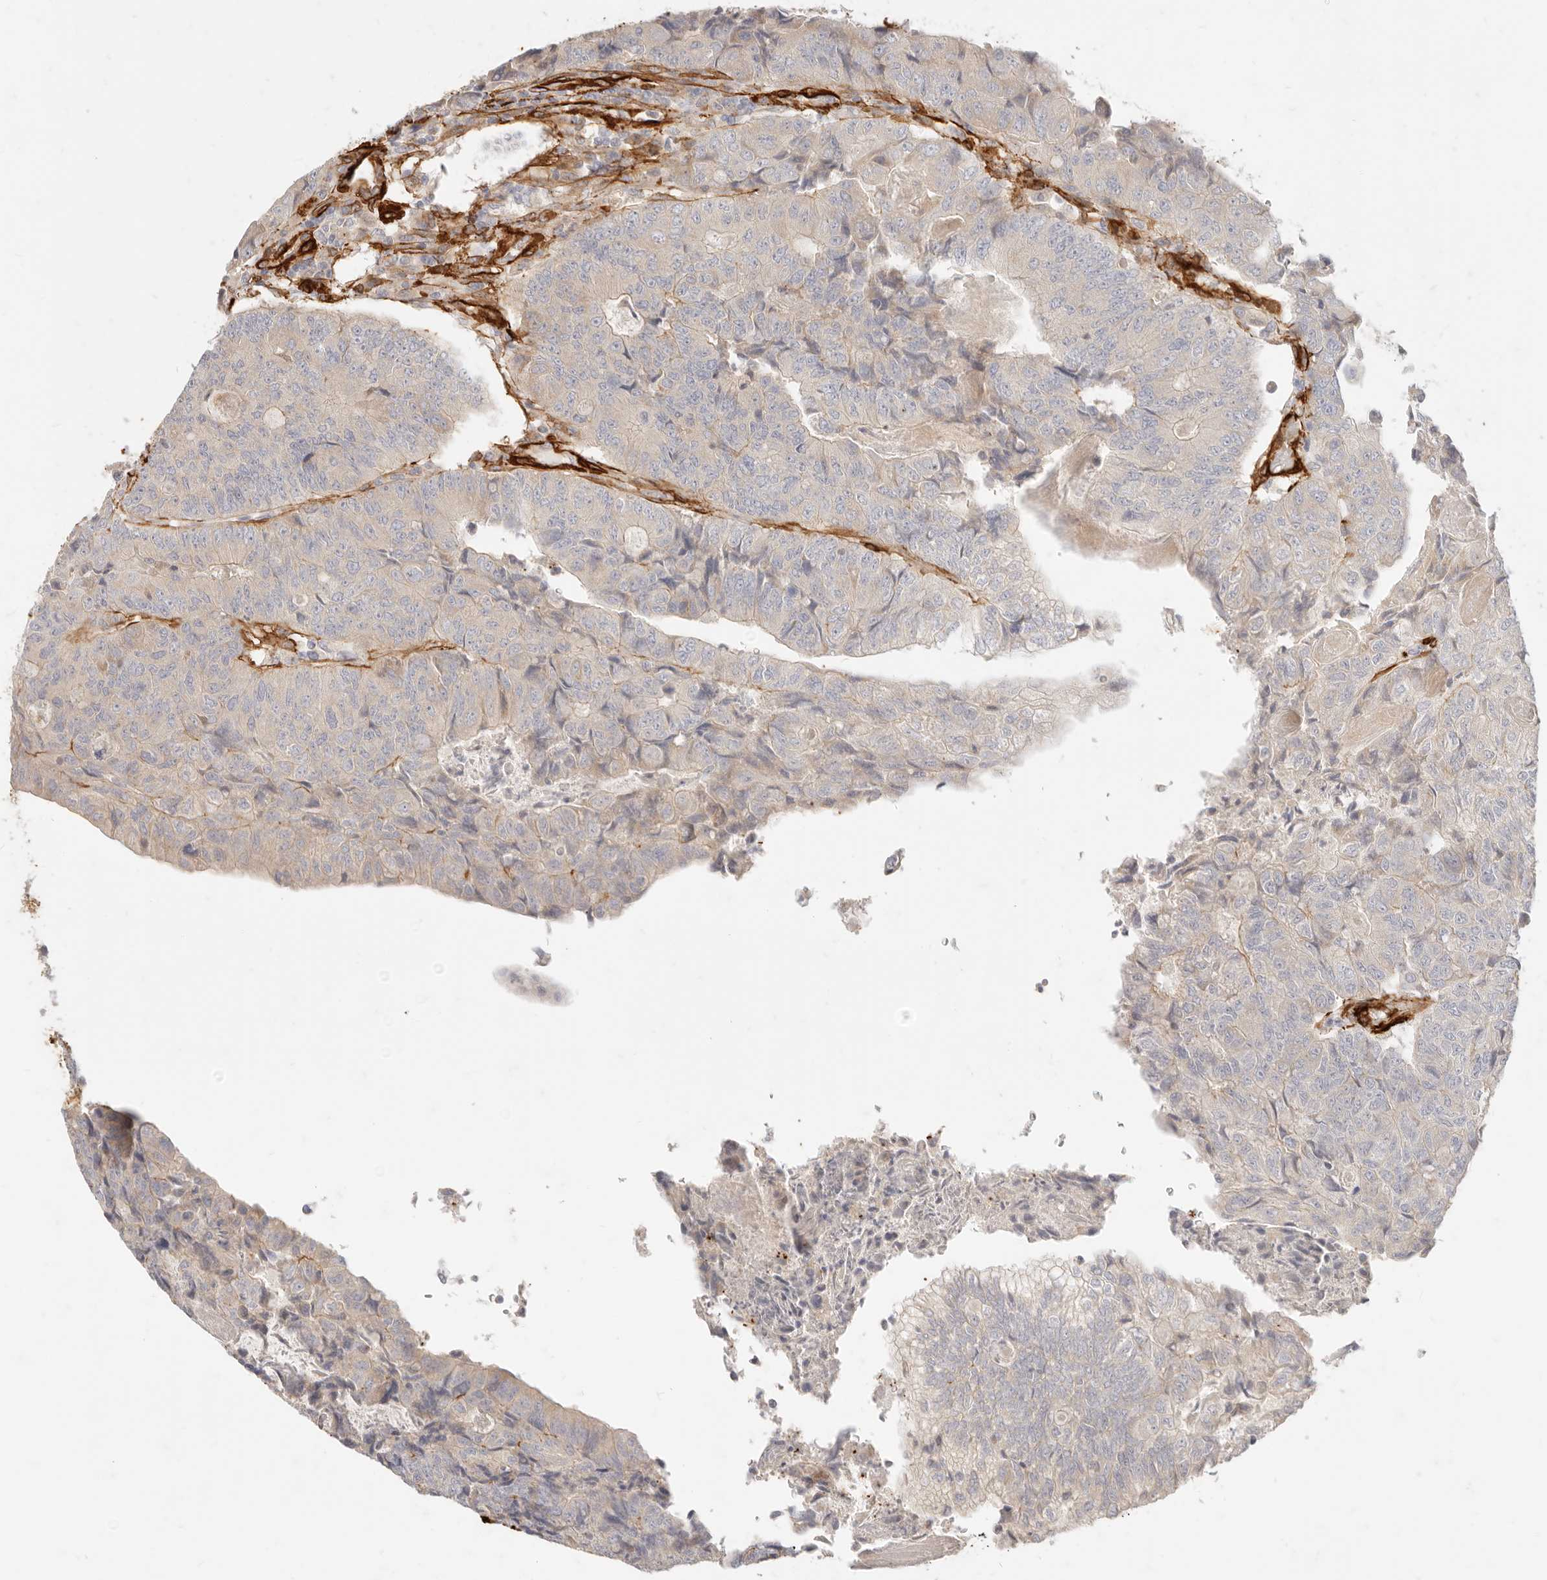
{"staining": {"intensity": "negative", "quantity": "none", "location": "none"}, "tissue": "colorectal cancer", "cell_type": "Tumor cells", "image_type": "cancer", "snomed": [{"axis": "morphology", "description": "Adenocarcinoma, NOS"}, {"axis": "topography", "description": "Colon"}], "caption": "The IHC photomicrograph has no significant staining in tumor cells of colorectal cancer (adenocarcinoma) tissue.", "gene": "TMTC2", "patient": {"sex": "female", "age": 67}}